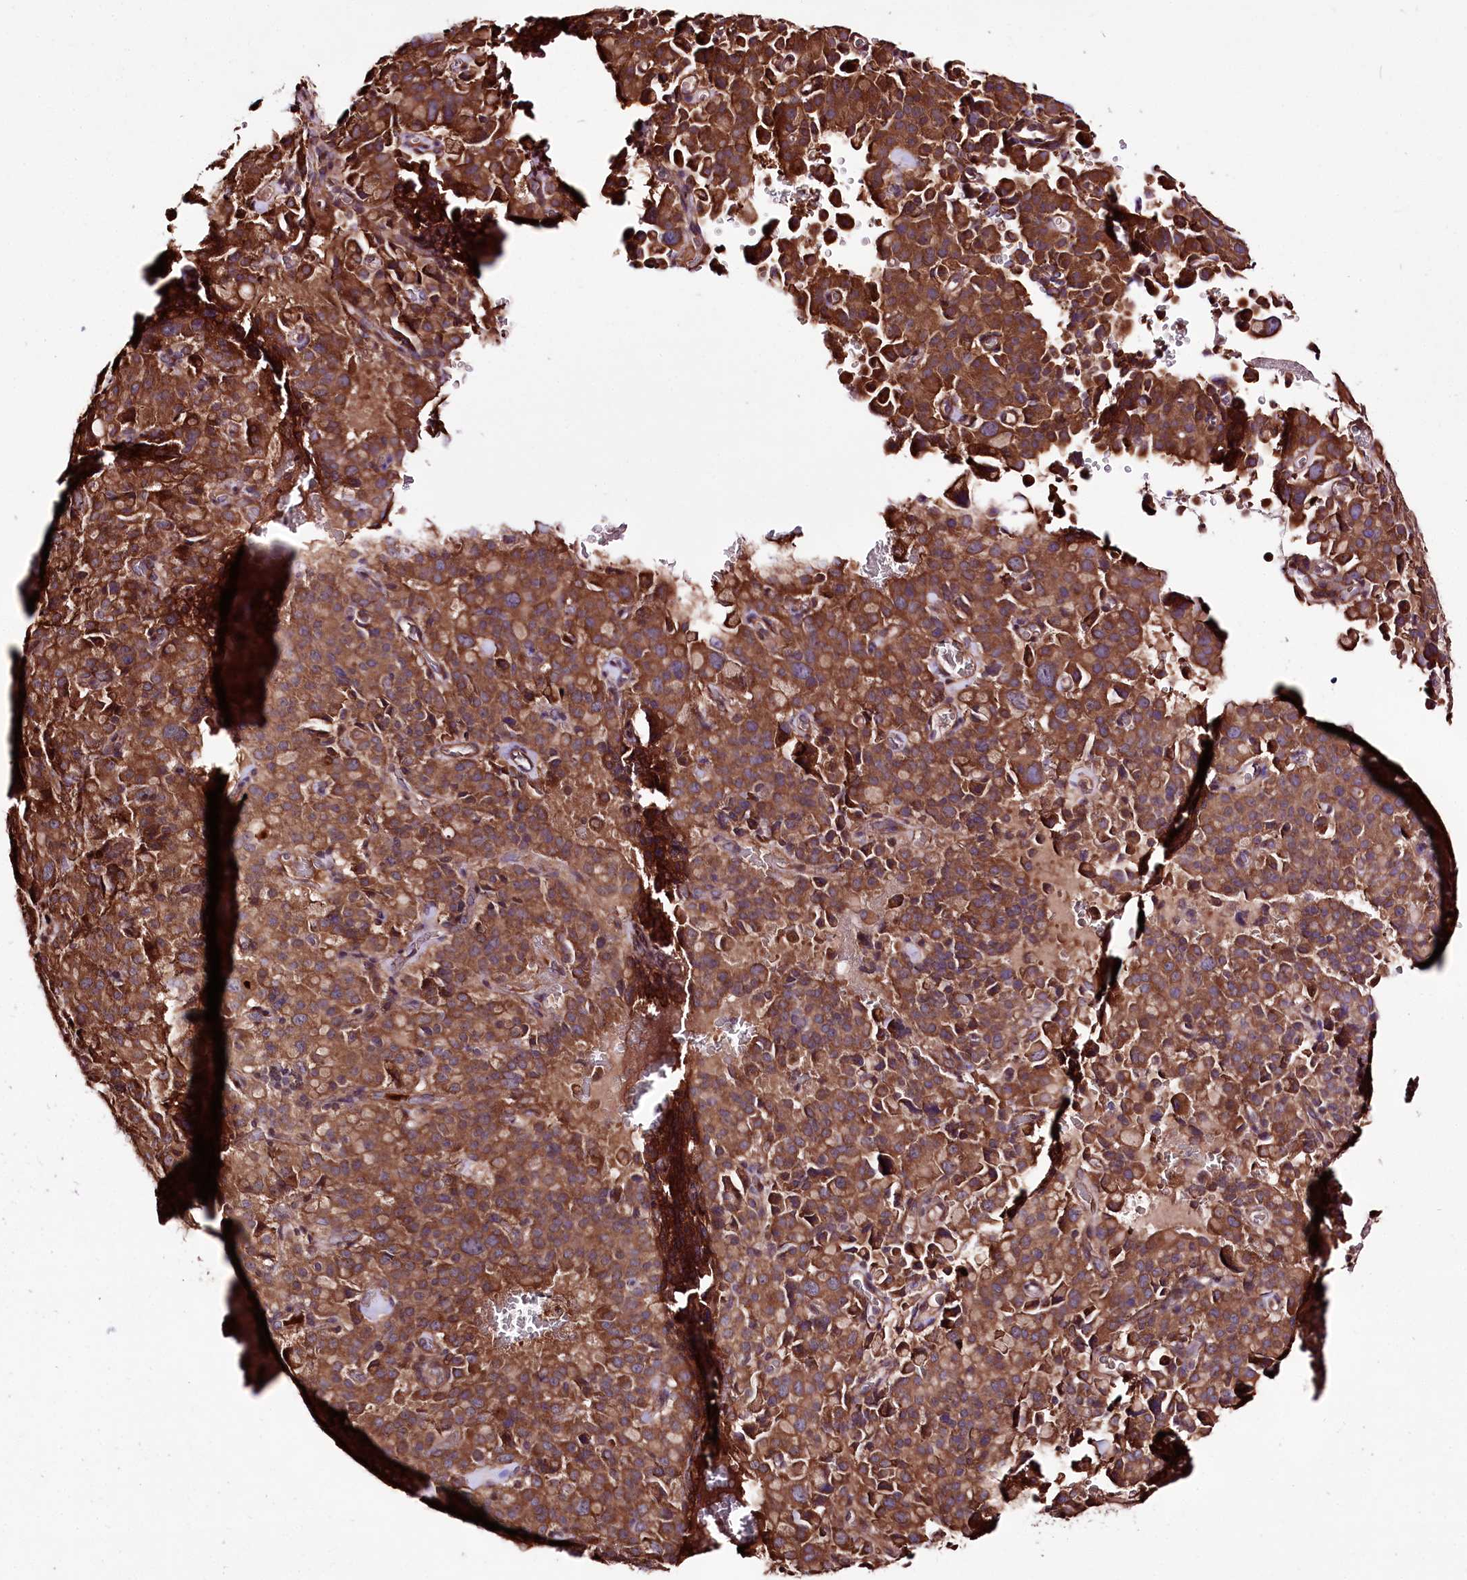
{"staining": {"intensity": "strong", "quantity": ">75%", "location": "cytoplasmic/membranous"}, "tissue": "pancreatic cancer", "cell_type": "Tumor cells", "image_type": "cancer", "snomed": [{"axis": "morphology", "description": "Adenocarcinoma, NOS"}, {"axis": "topography", "description": "Pancreas"}], "caption": "A photomicrograph of human pancreatic cancer (adenocarcinoma) stained for a protein reveals strong cytoplasmic/membranous brown staining in tumor cells.", "gene": "WWC1", "patient": {"sex": "male", "age": 65}}